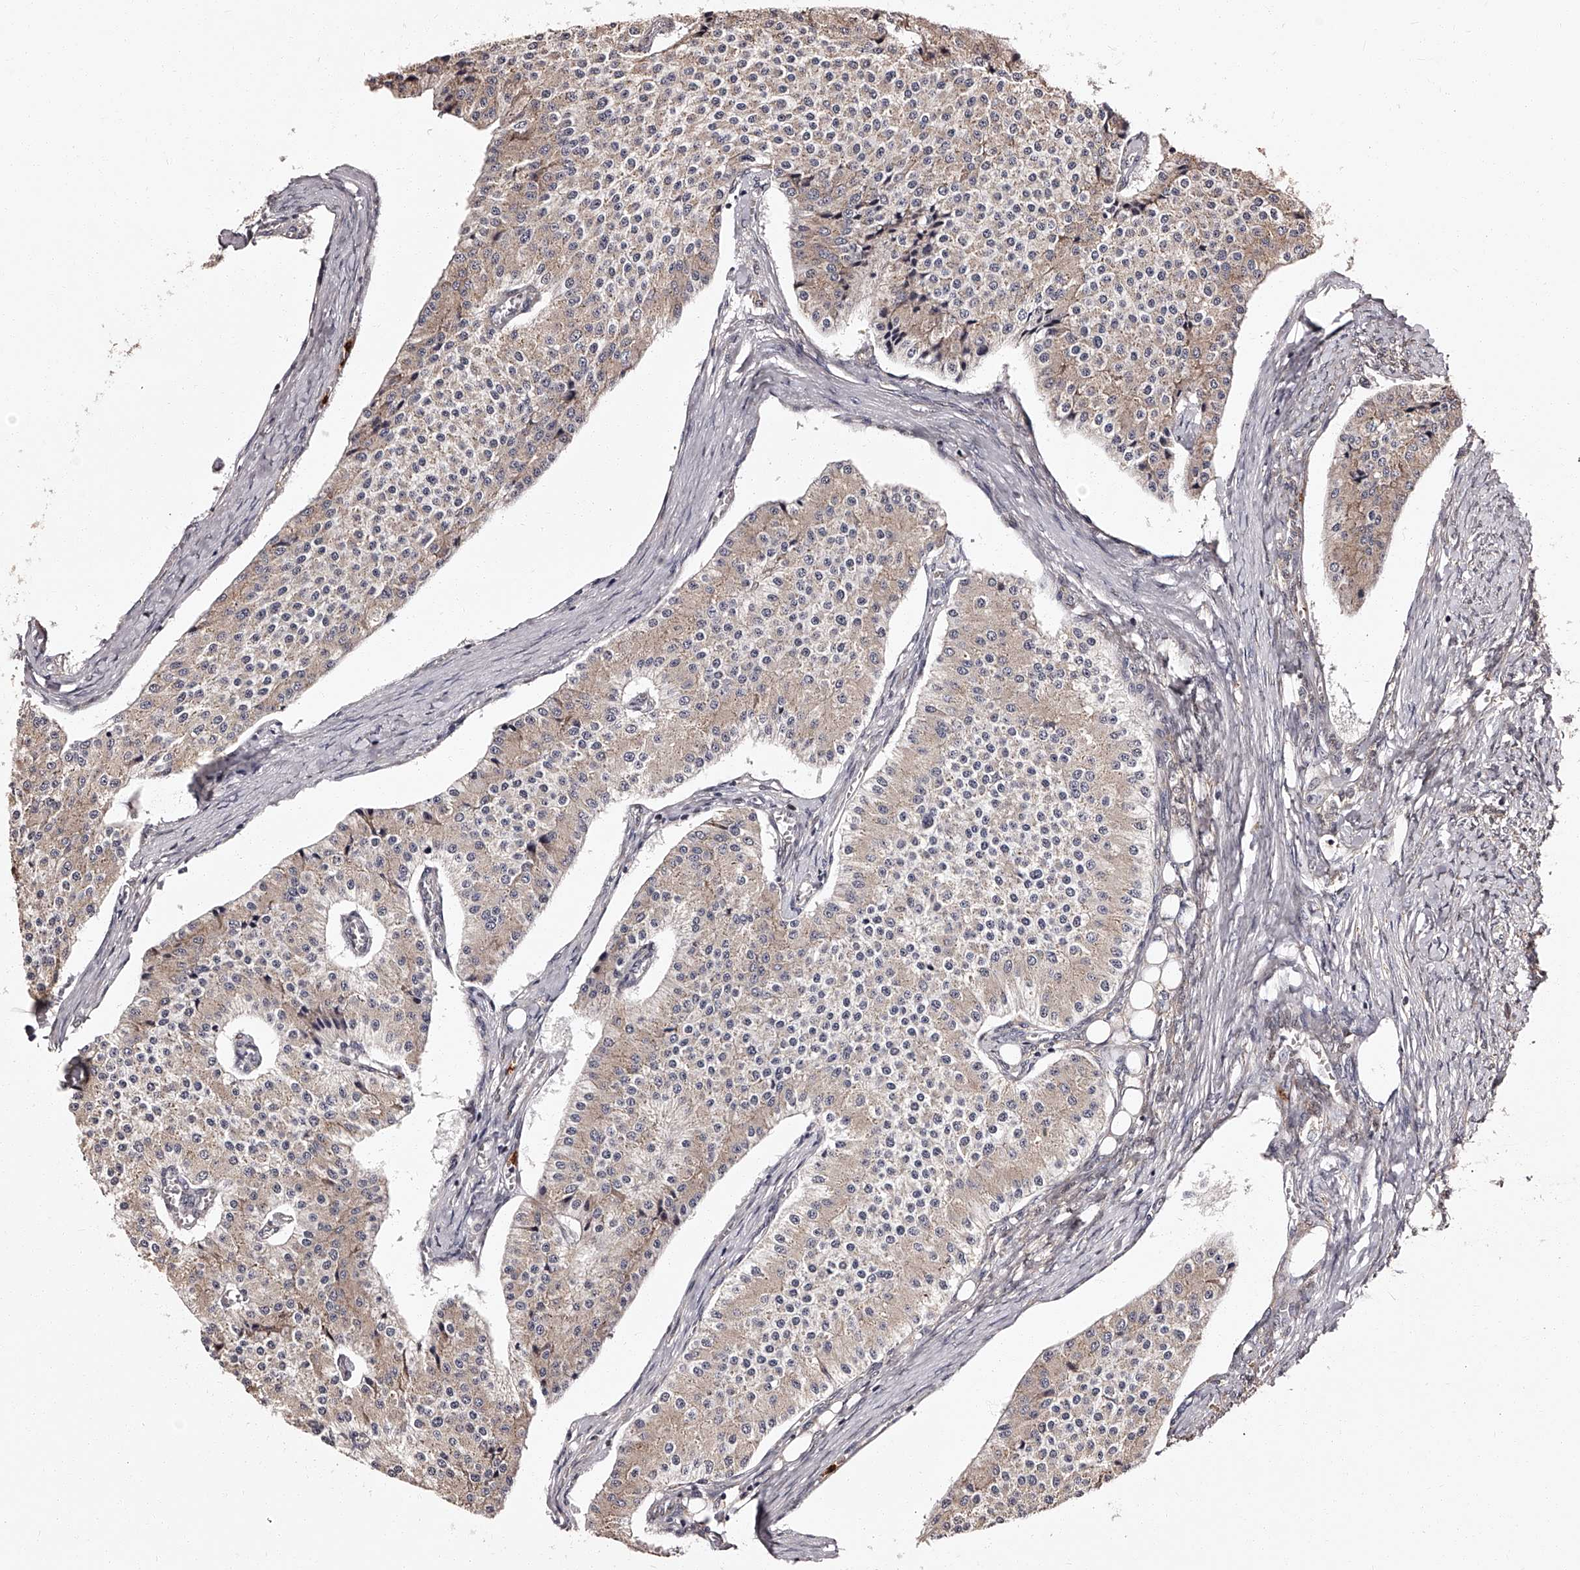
{"staining": {"intensity": "moderate", "quantity": "25%-75%", "location": "cytoplasmic/membranous"}, "tissue": "carcinoid", "cell_type": "Tumor cells", "image_type": "cancer", "snomed": [{"axis": "morphology", "description": "Carcinoid, malignant, NOS"}, {"axis": "topography", "description": "Colon"}], "caption": "This photomicrograph exhibits IHC staining of human carcinoid, with medium moderate cytoplasmic/membranous staining in approximately 25%-75% of tumor cells.", "gene": "RSC1A1", "patient": {"sex": "female", "age": 52}}